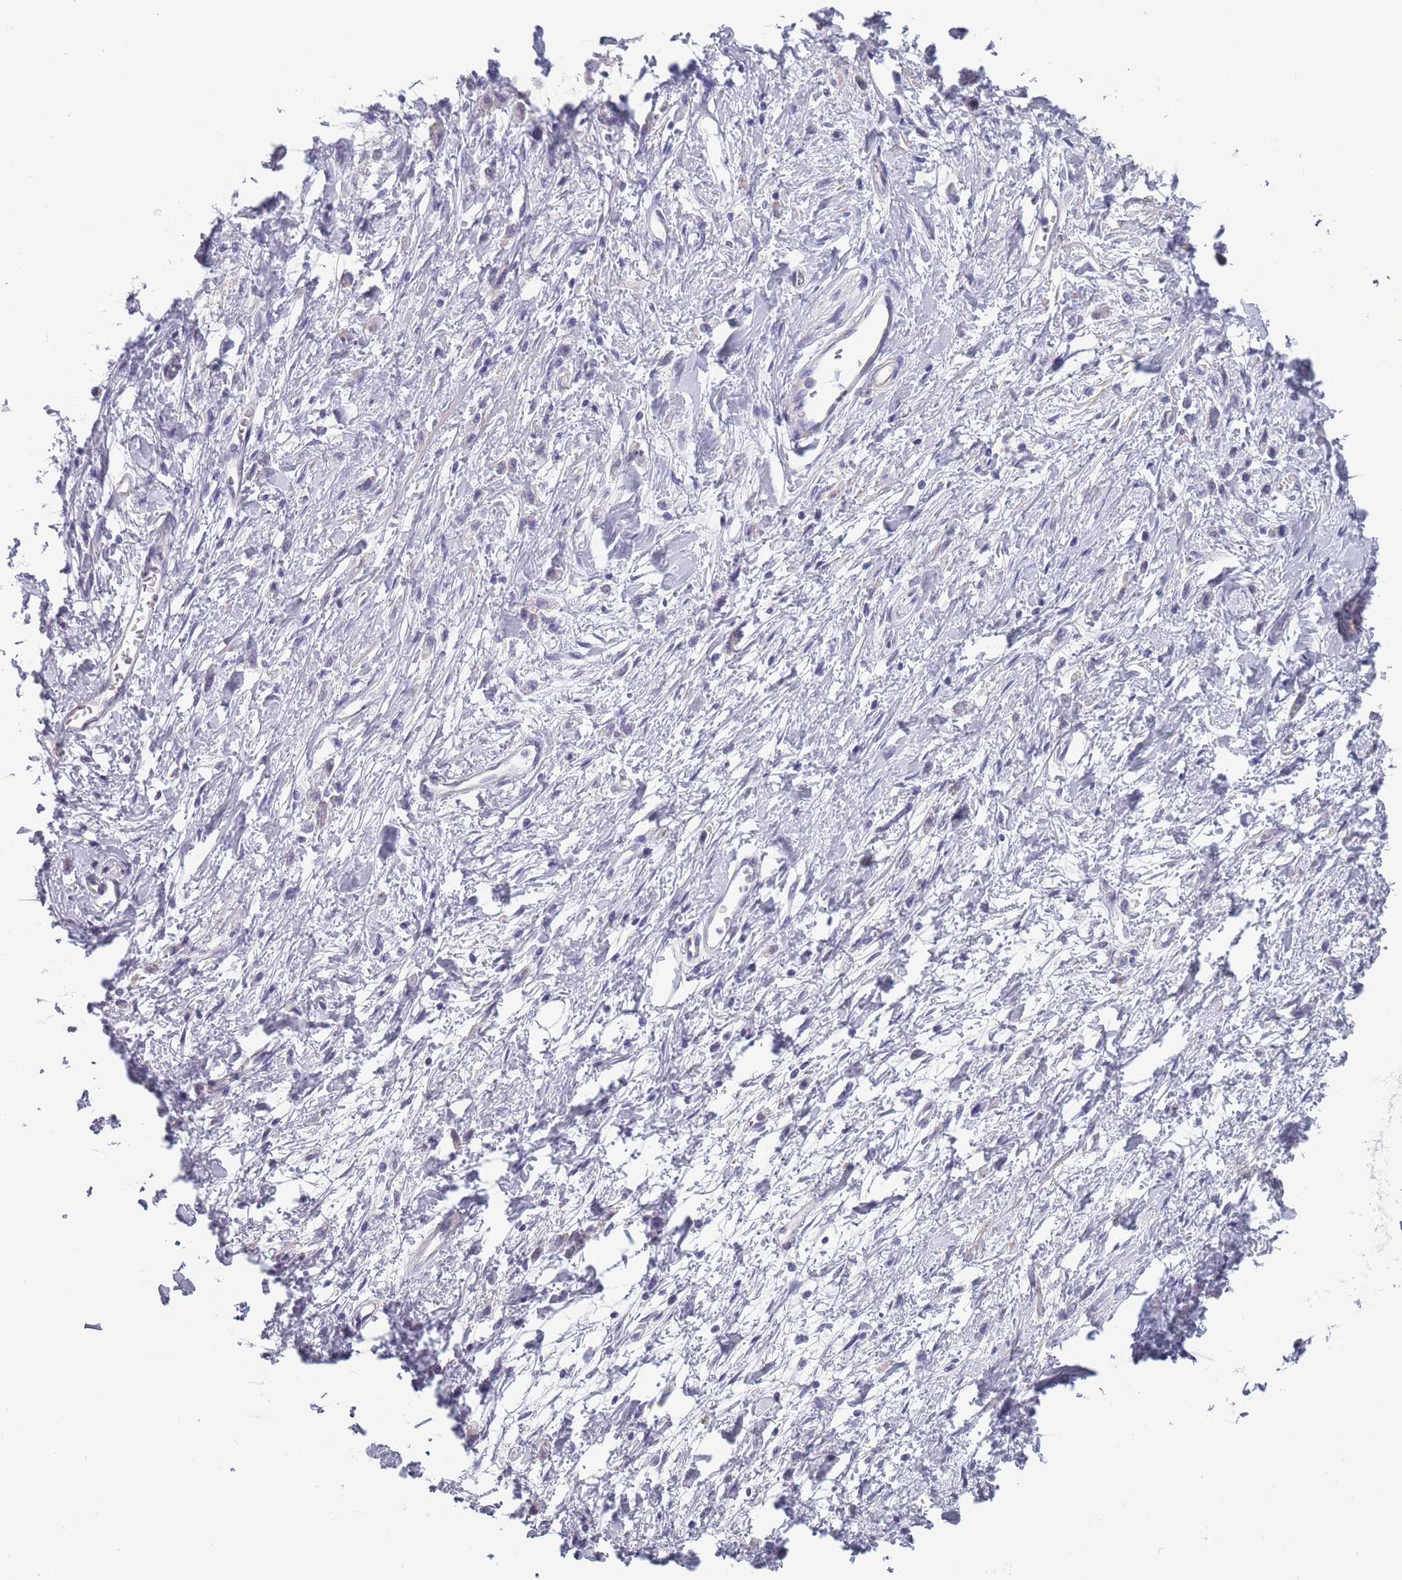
{"staining": {"intensity": "negative", "quantity": "none", "location": "none"}, "tissue": "stomach cancer", "cell_type": "Tumor cells", "image_type": "cancer", "snomed": [{"axis": "morphology", "description": "Adenocarcinoma, NOS"}, {"axis": "topography", "description": "Stomach"}], "caption": "High magnification brightfield microscopy of adenocarcinoma (stomach) stained with DAB (3,3'-diaminobenzidine) (brown) and counterstained with hematoxylin (blue): tumor cells show no significant positivity.", "gene": "OR4C5", "patient": {"sex": "female", "age": 60}}